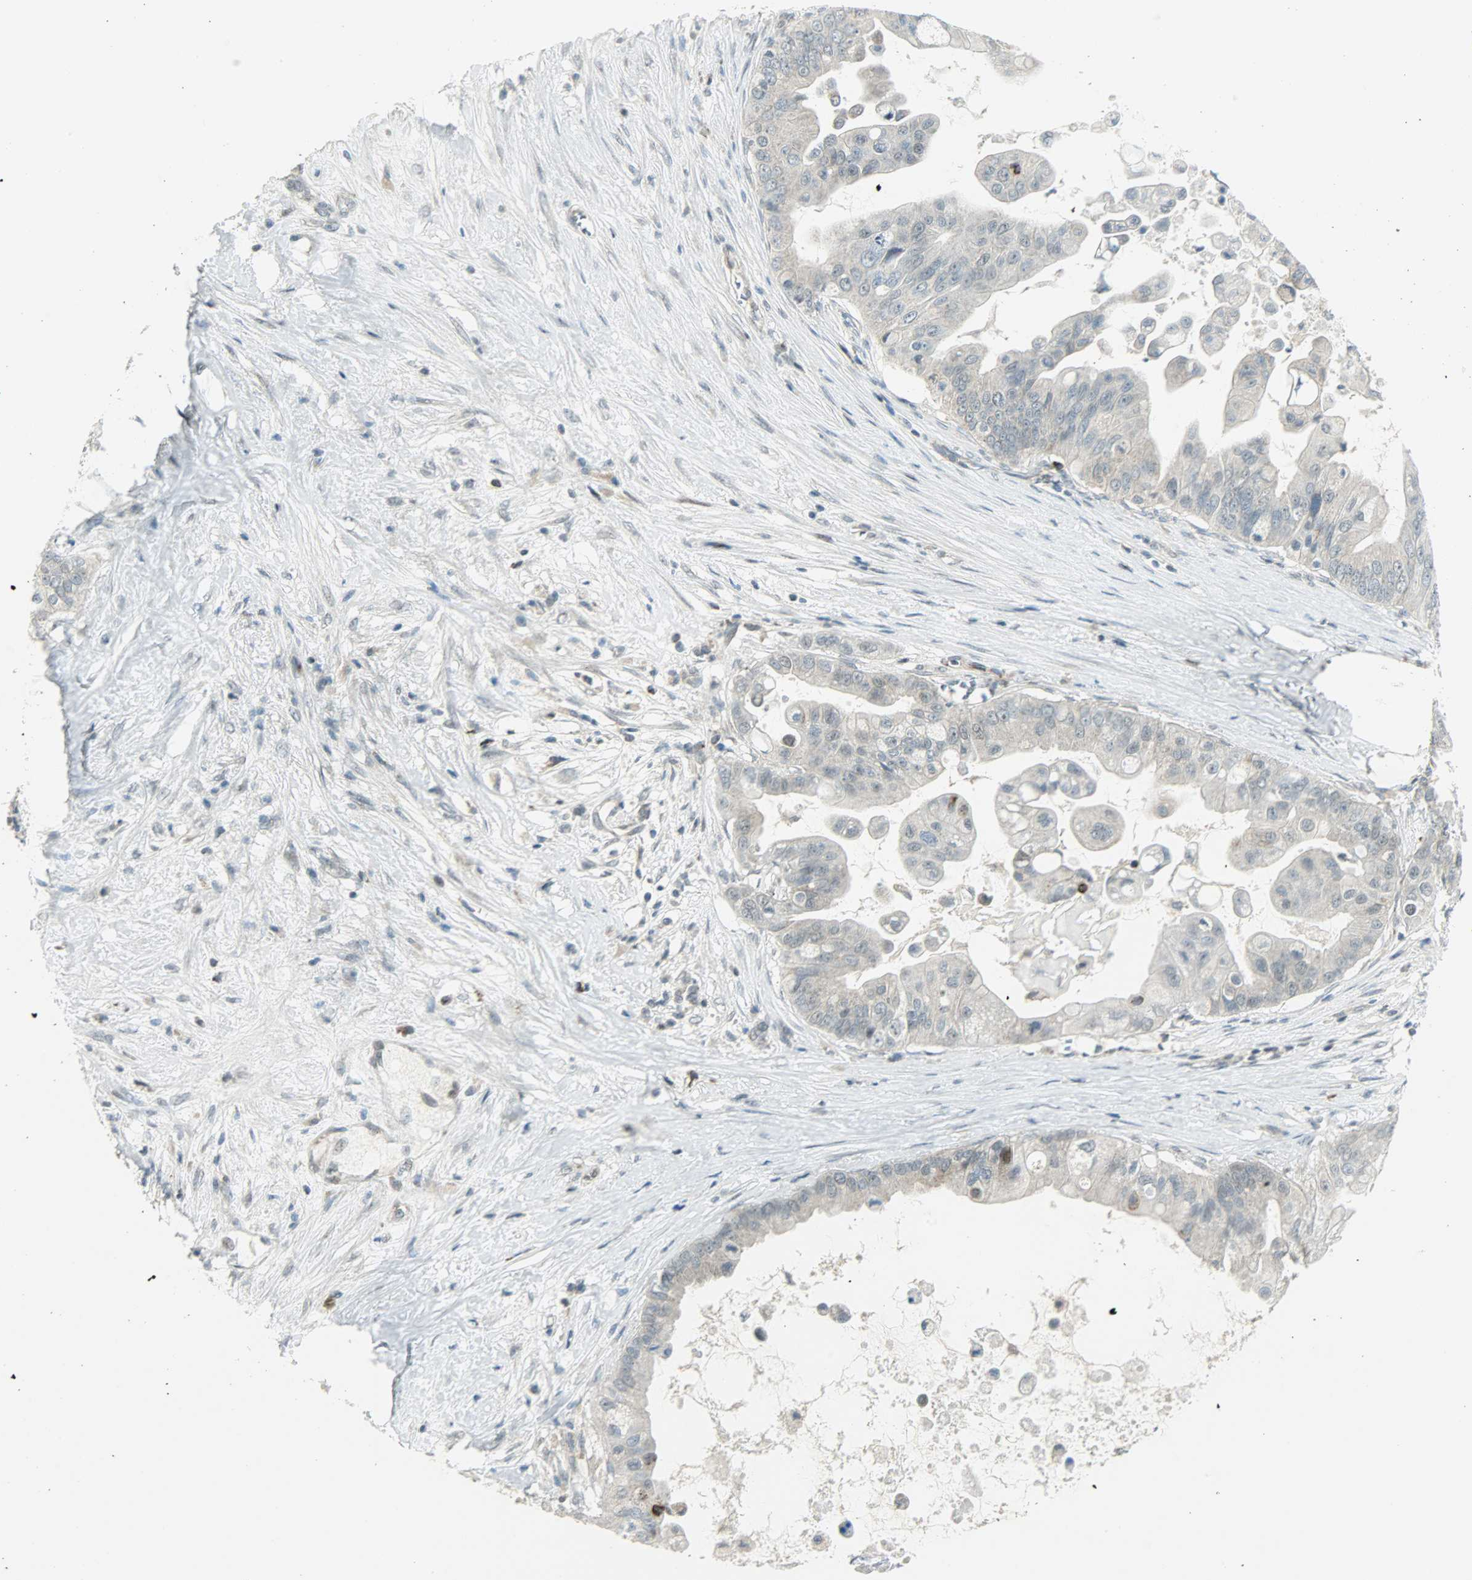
{"staining": {"intensity": "weak", "quantity": "<25%", "location": "cytoplasmic/membranous"}, "tissue": "pancreatic cancer", "cell_type": "Tumor cells", "image_type": "cancer", "snomed": [{"axis": "morphology", "description": "Adenocarcinoma, NOS"}, {"axis": "topography", "description": "Pancreas"}], "caption": "Immunohistochemistry (IHC) of human pancreatic adenocarcinoma exhibits no expression in tumor cells.", "gene": "IL15", "patient": {"sex": "female", "age": 75}}